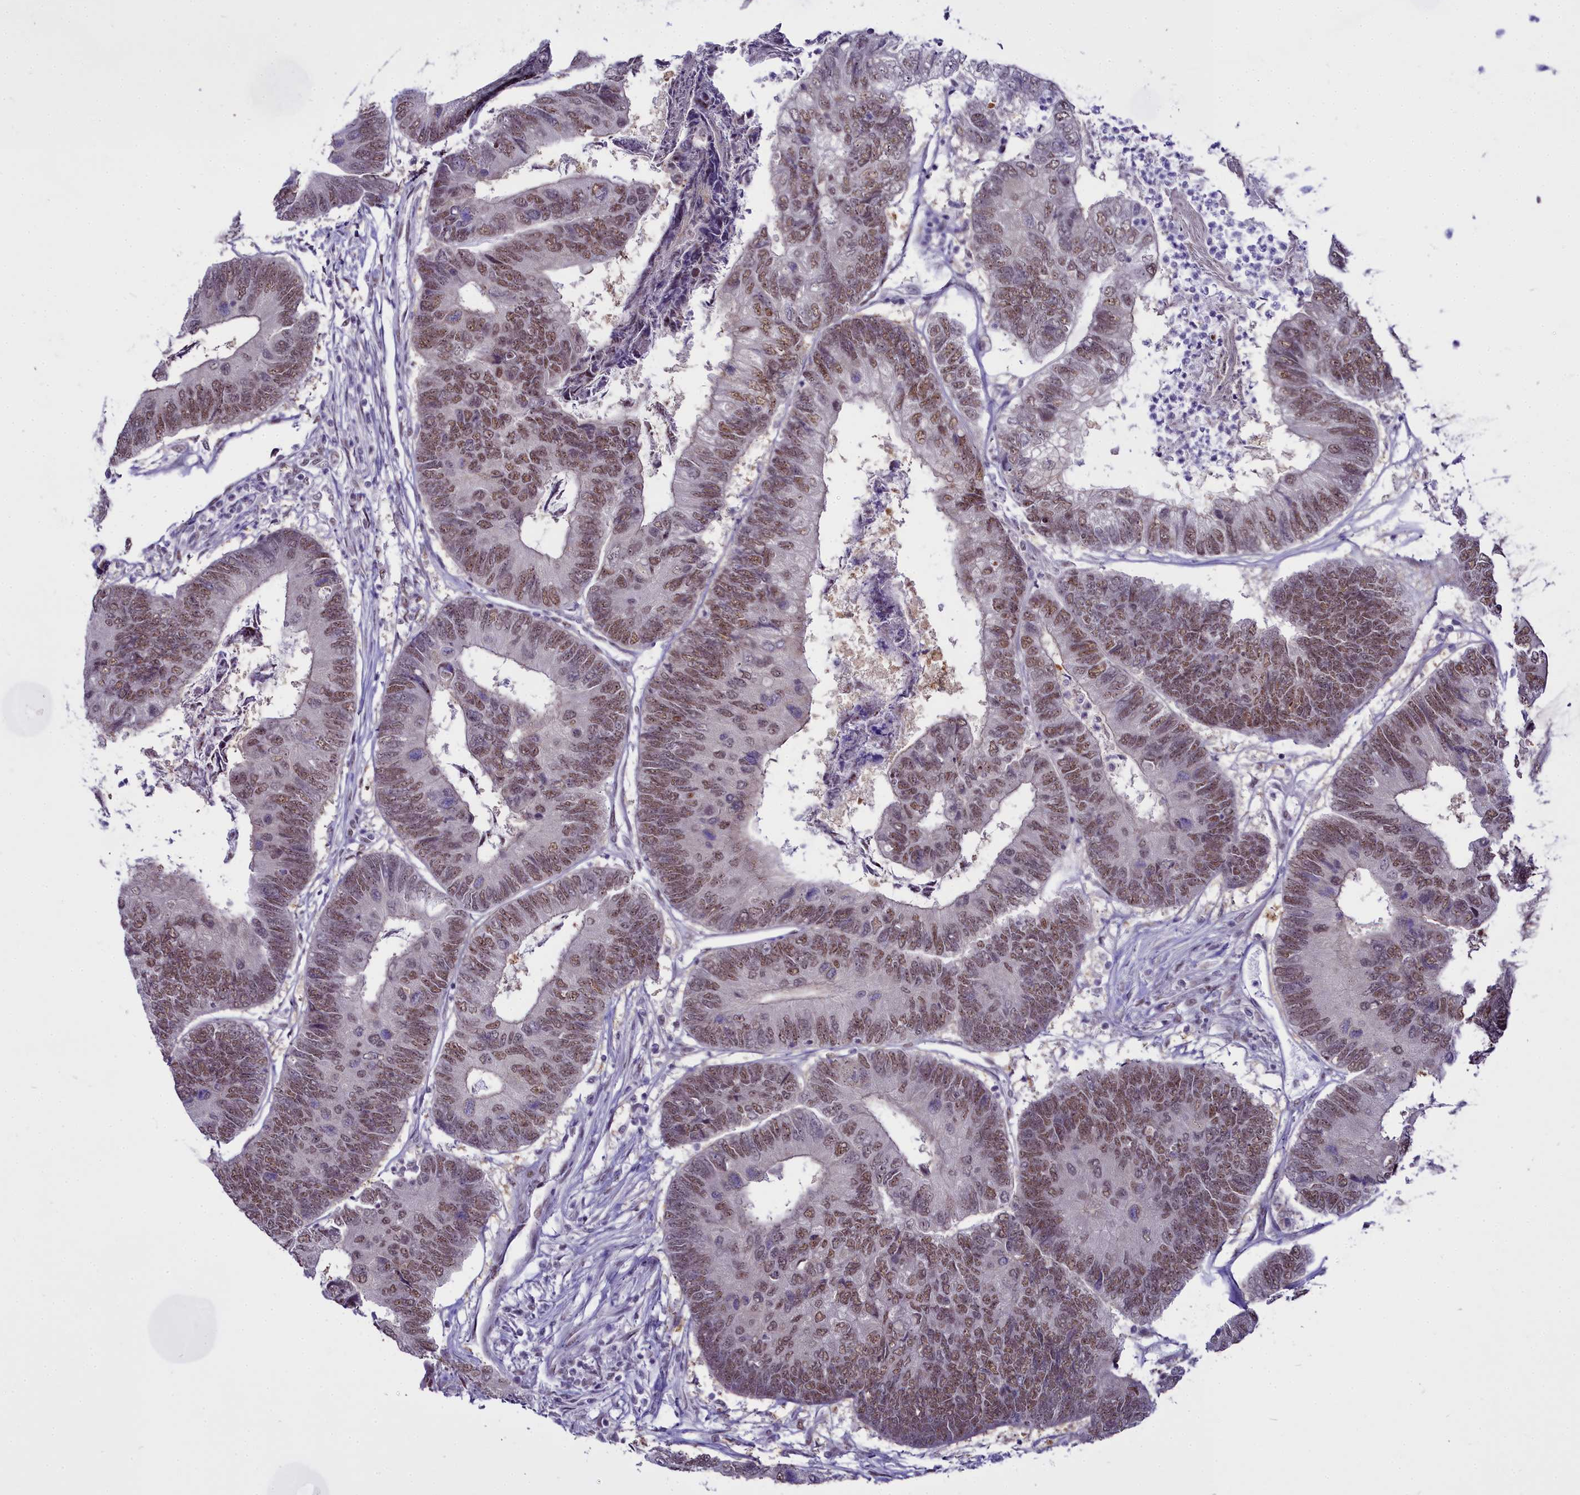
{"staining": {"intensity": "moderate", "quantity": ">75%", "location": "nuclear"}, "tissue": "colorectal cancer", "cell_type": "Tumor cells", "image_type": "cancer", "snomed": [{"axis": "morphology", "description": "Adenocarcinoma, NOS"}, {"axis": "topography", "description": "Colon"}], "caption": "The immunohistochemical stain labels moderate nuclear staining in tumor cells of colorectal adenocarcinoma tissue.", "gene": "RBM12", "patient": {"sex": "female", "age": 67}}